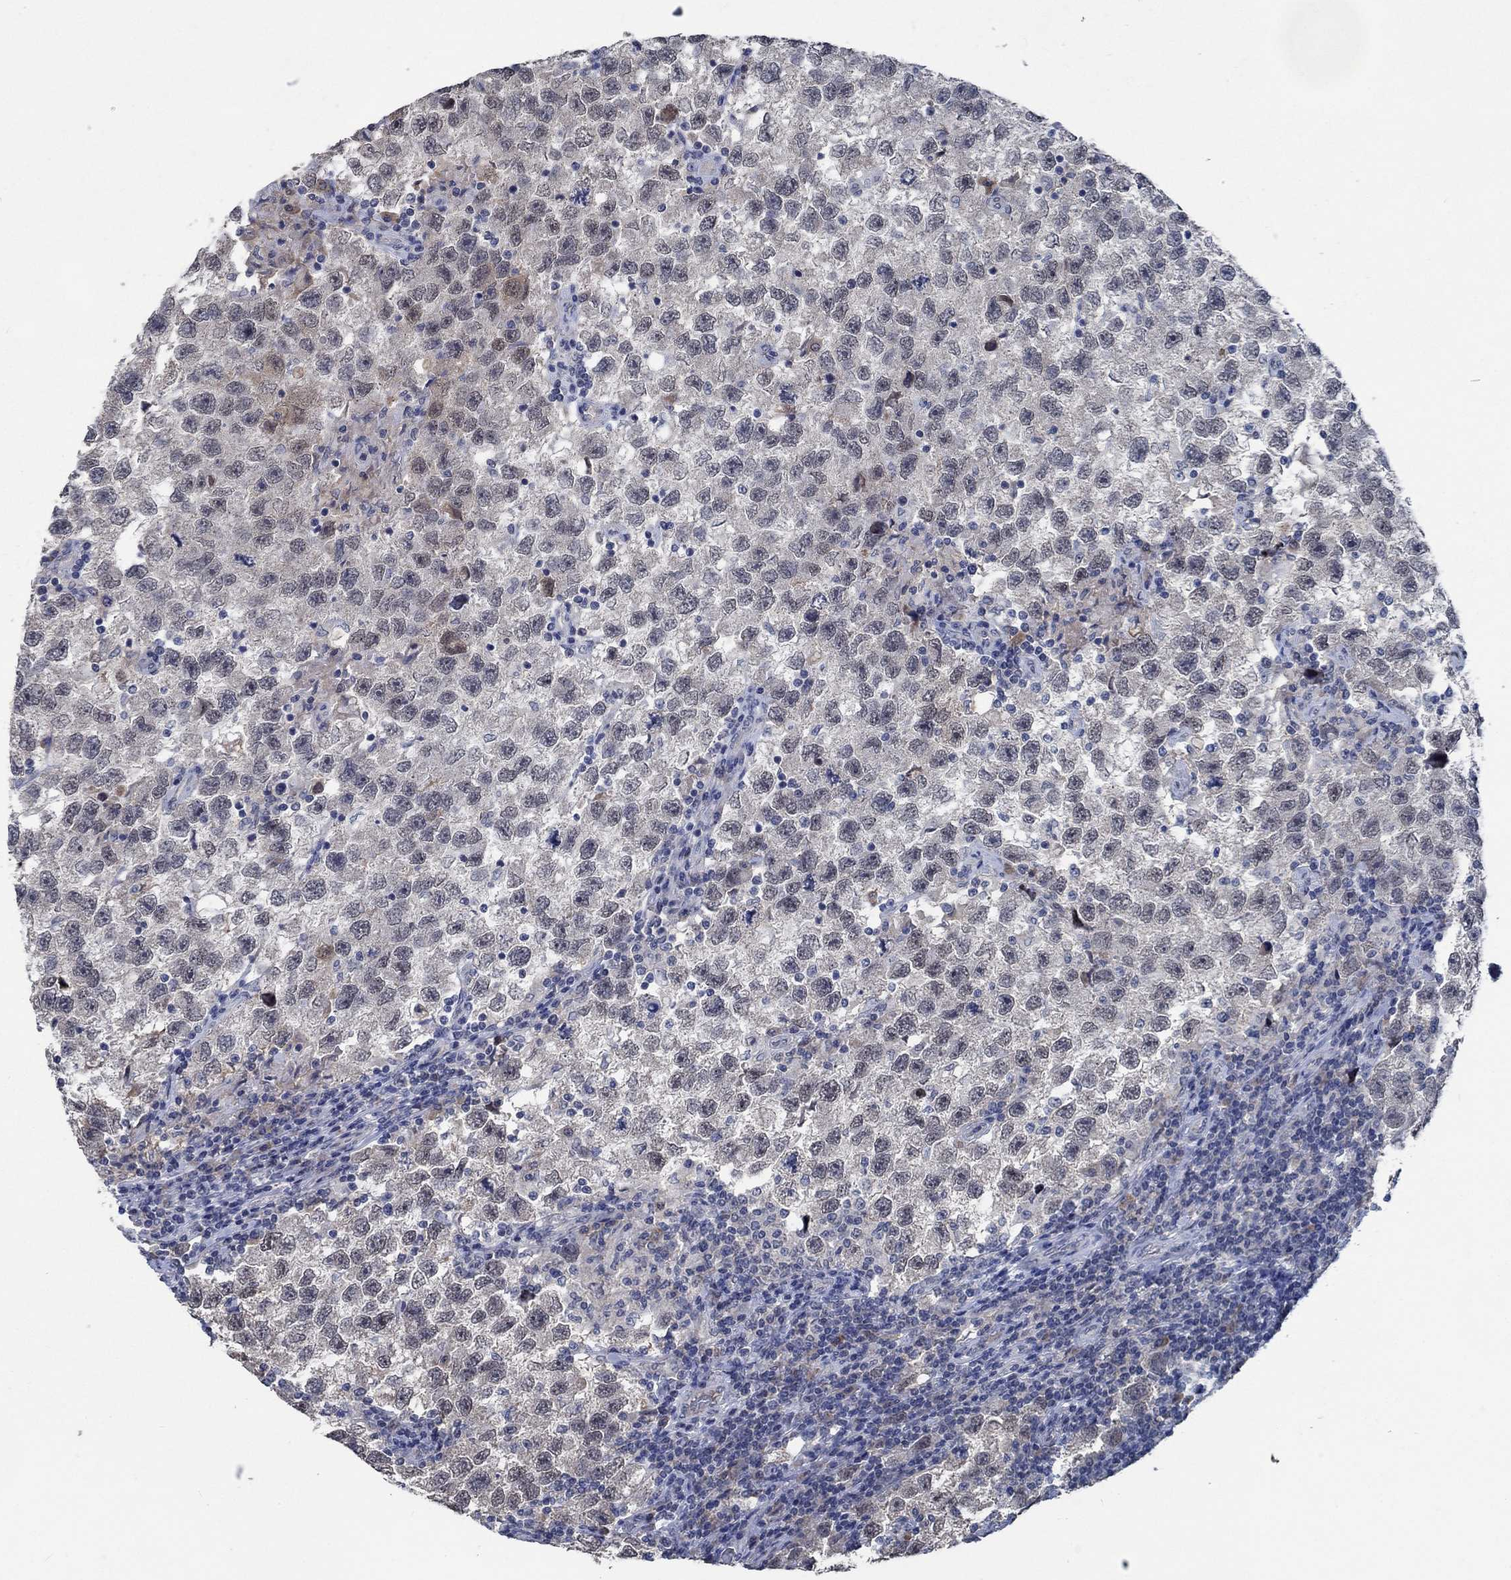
{"staining": {"intensity": "negative", "quantity": "none", "location": "none"}, "tissue": "testis cancer", "cell_type": "Tumor cells", "image_type": "cancer", "snomed": [{"axis": "morphology", "description": "Seminoma, NOS"}, {"axis": "topography", "description": "Testis"}], "caption": "High magnification brightfield microscopy of testis cancer (seminoma) stained with DAB (brown) and counterstained with hematoxylin (blue): tumor cells show no significant staining.", "gene": "OBSCN", "patient": {"sex": "male", "age": 26}}